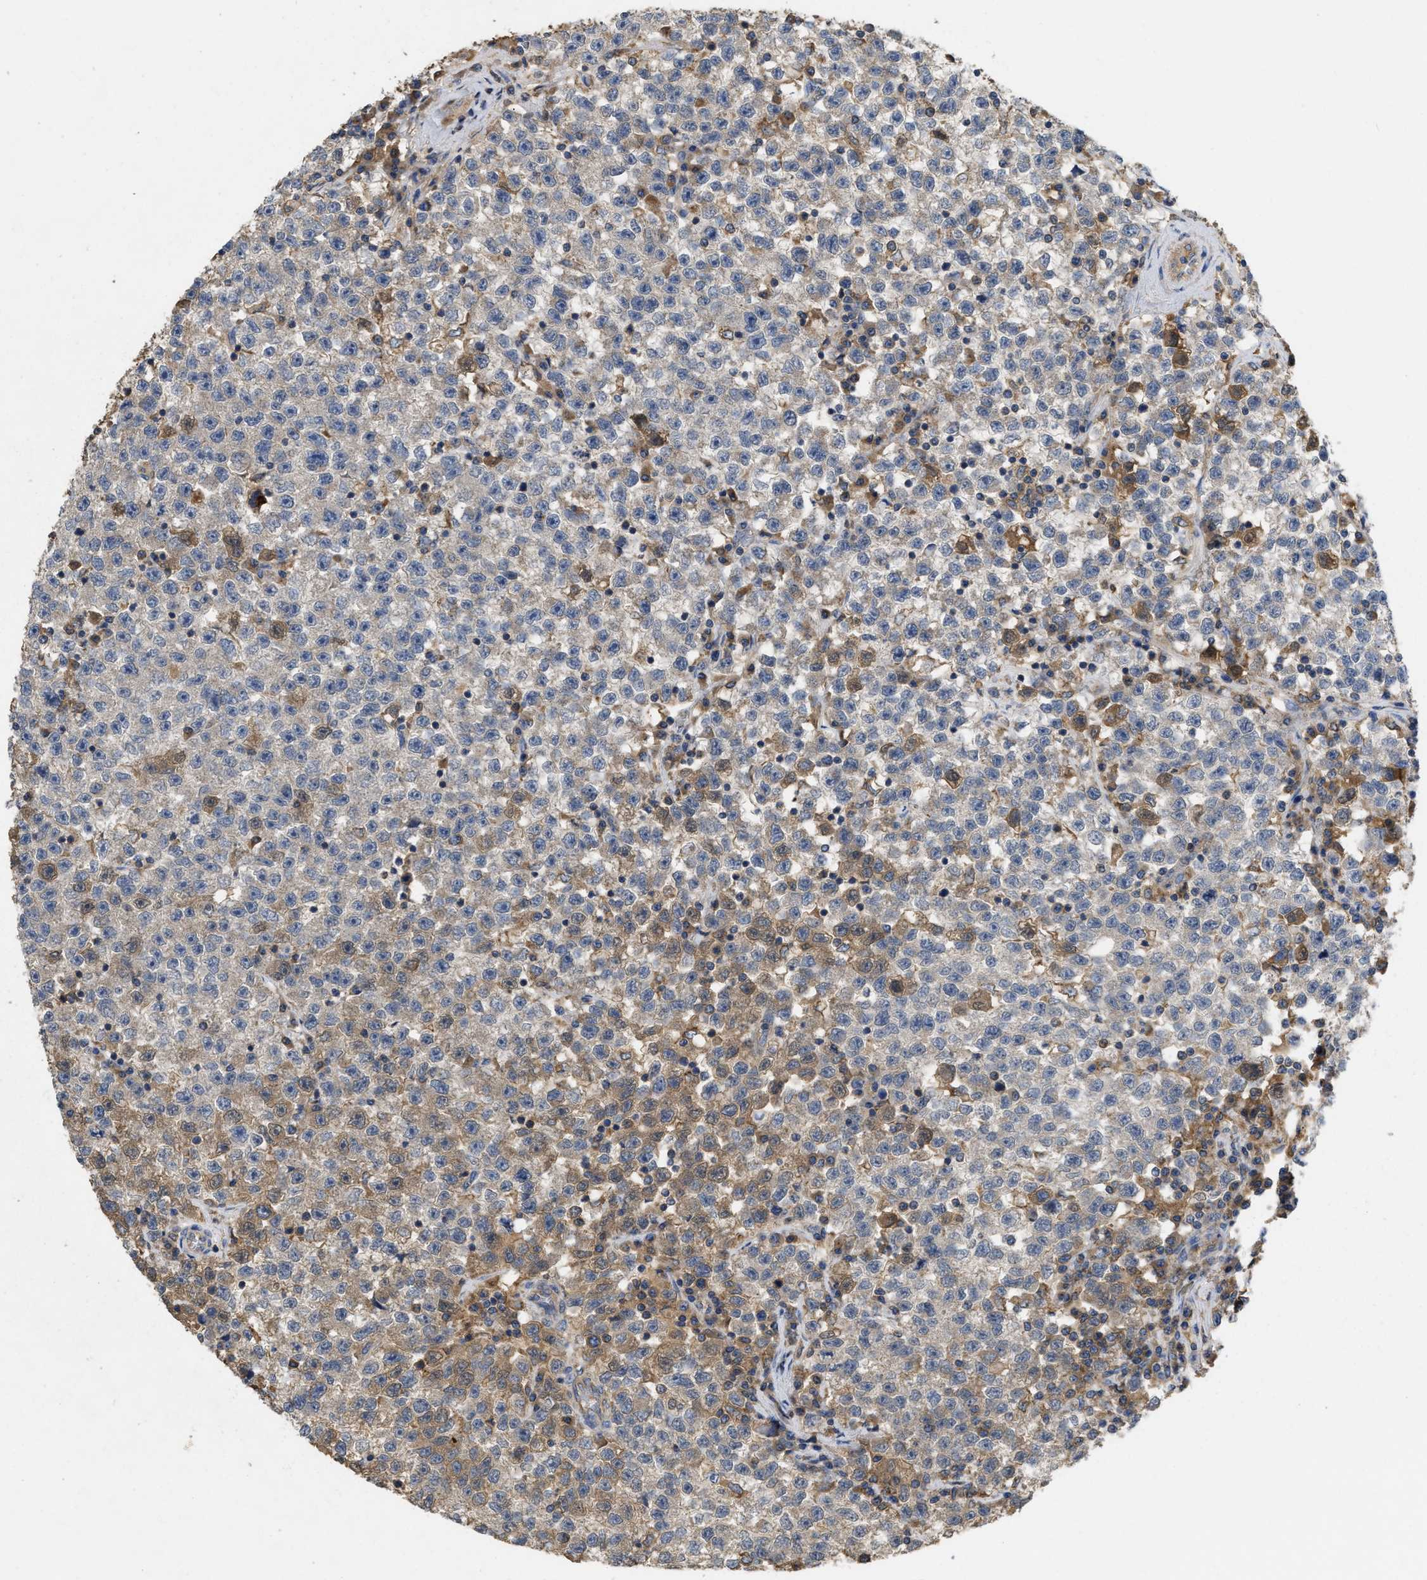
{"staining": {"intensity": "weak", "quantity": "<25%", "location": "cytoplasmic/membranous"}, "tissue": "testis cancer", "cell_type": "Tumor cells", "image_type": "cancer", "snomed": [{"axis": "morphology", "description": "Seminoma, NOS"}, {"axis": "topography", "description": "Testis"}], "caption": "There is no significant staining in tumor cells of seminoma (testis).", "gene": "RNF216", "patient": {"sex": "male", "age": 22}}